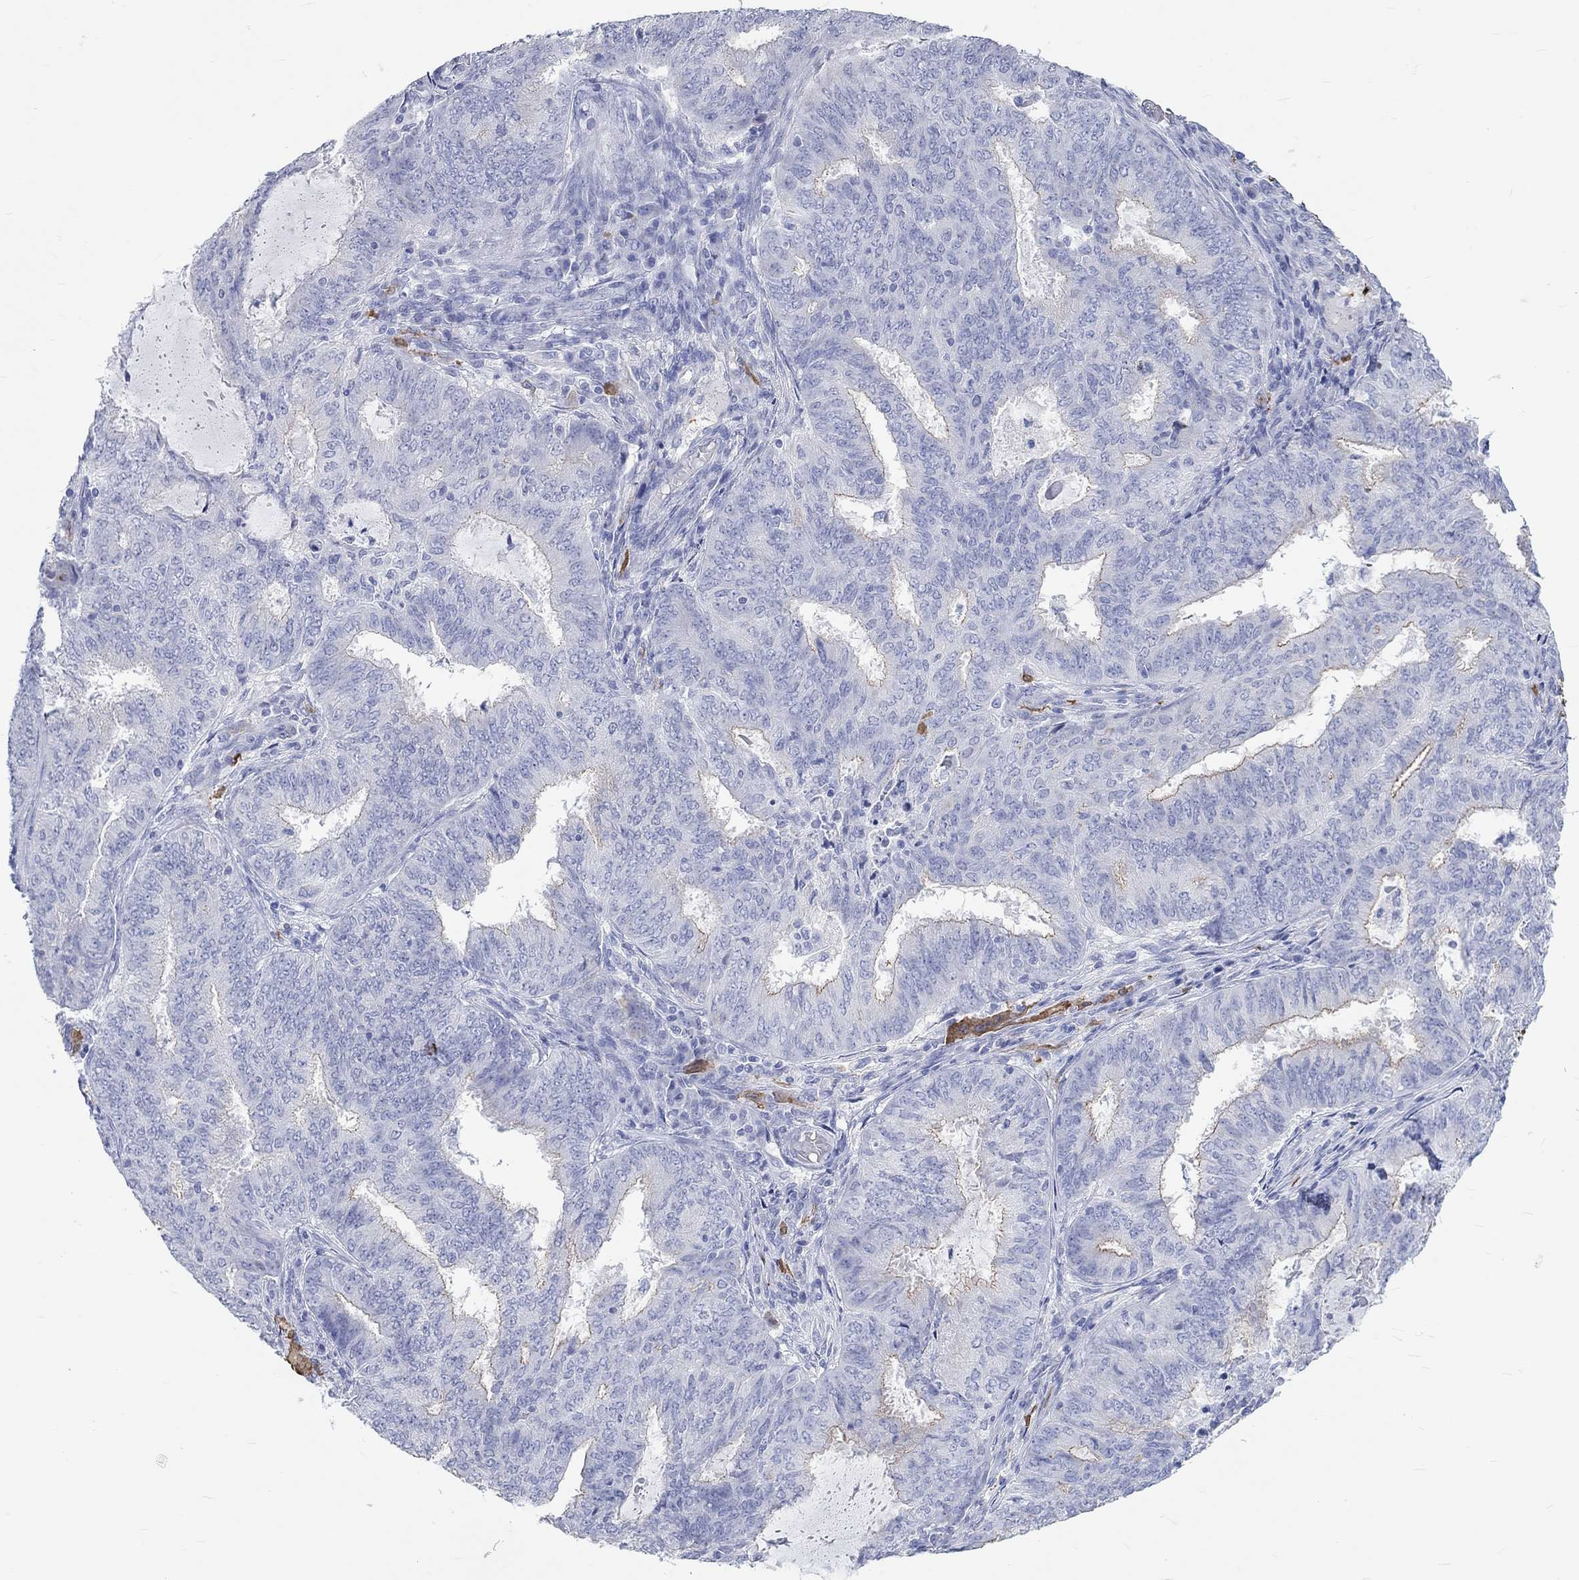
{"staining": {"intensity": "negative", "quantity": "none", "location": "none"}, "tissue": "endometrial cancer", "cell_type": "Tumor cells", "image_type": "cancer", "snomed": [{"axis": "morphology", "description": "Adenocarcinoma, NOS"}, {"axis": "topography", "description": "Endometrium"}], "caption": "Immunohistochemical staining of human endometrial cancer shows no significant positivity in tumor cells. The staining is performed using DAB brown chromogen with nuclei counter-stained in using hematoxylin.", "gene": "SPATA9", "patient": {"sex": "female", "age": 62}}